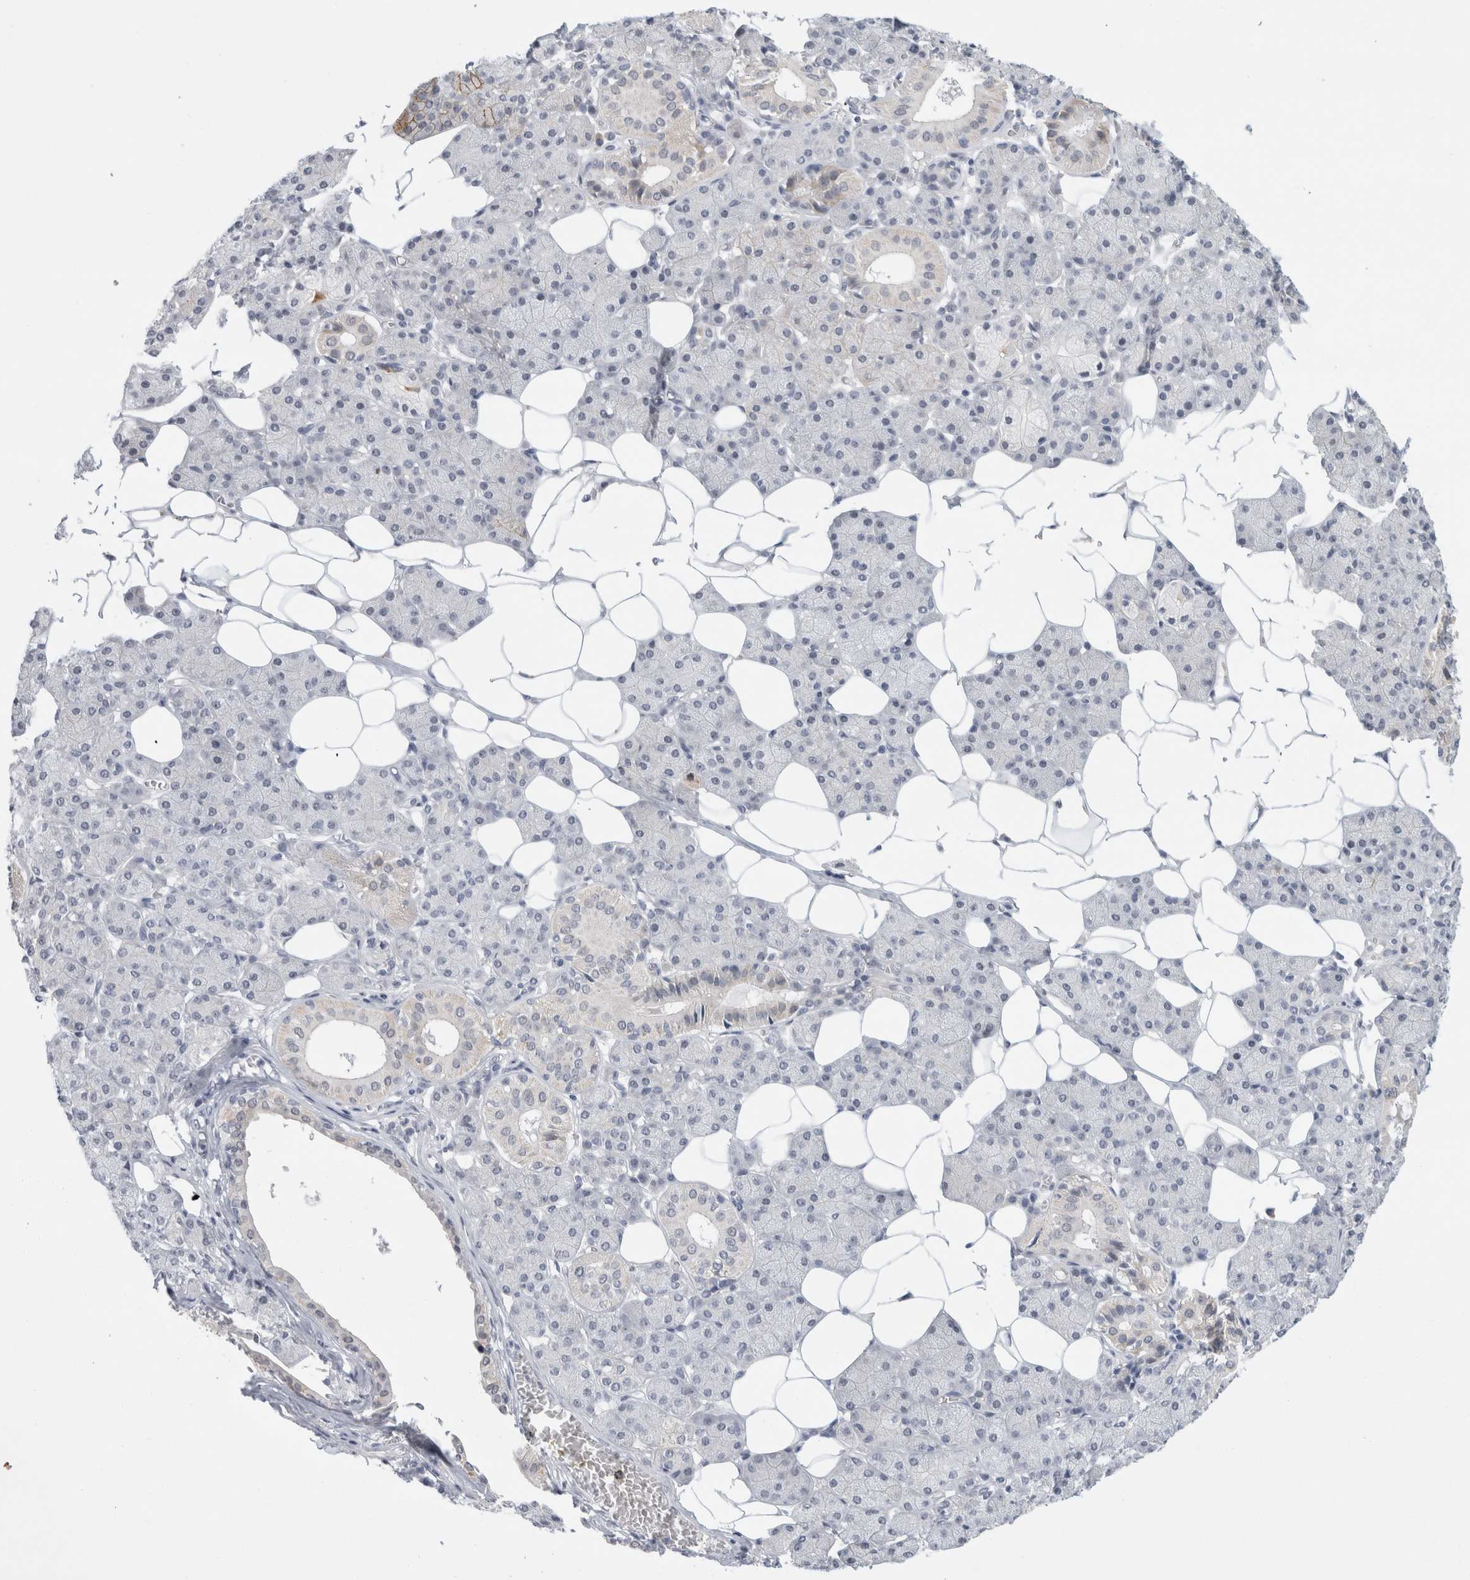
{"staining": {"intensity": "weak", "quantity": "<25%", "location": "cytoplasmic/membranous"}, "tissue": "salivary gland", "cell_type": "Glandular cells", "image_type": "normal", "snomed": [{"axis": "morphology", "description": "Normal tissue, NOS"}, {"axis": "topography", "description": "Salivary gland"}], "caption": "DAB (3,3'-diaminobenzidine) immunohistochemical staining of benign salivary gland displays no significant positivity in glandular cells.", "gene": "NIPA1", "patient": {"sex": "female", "age": 33}}